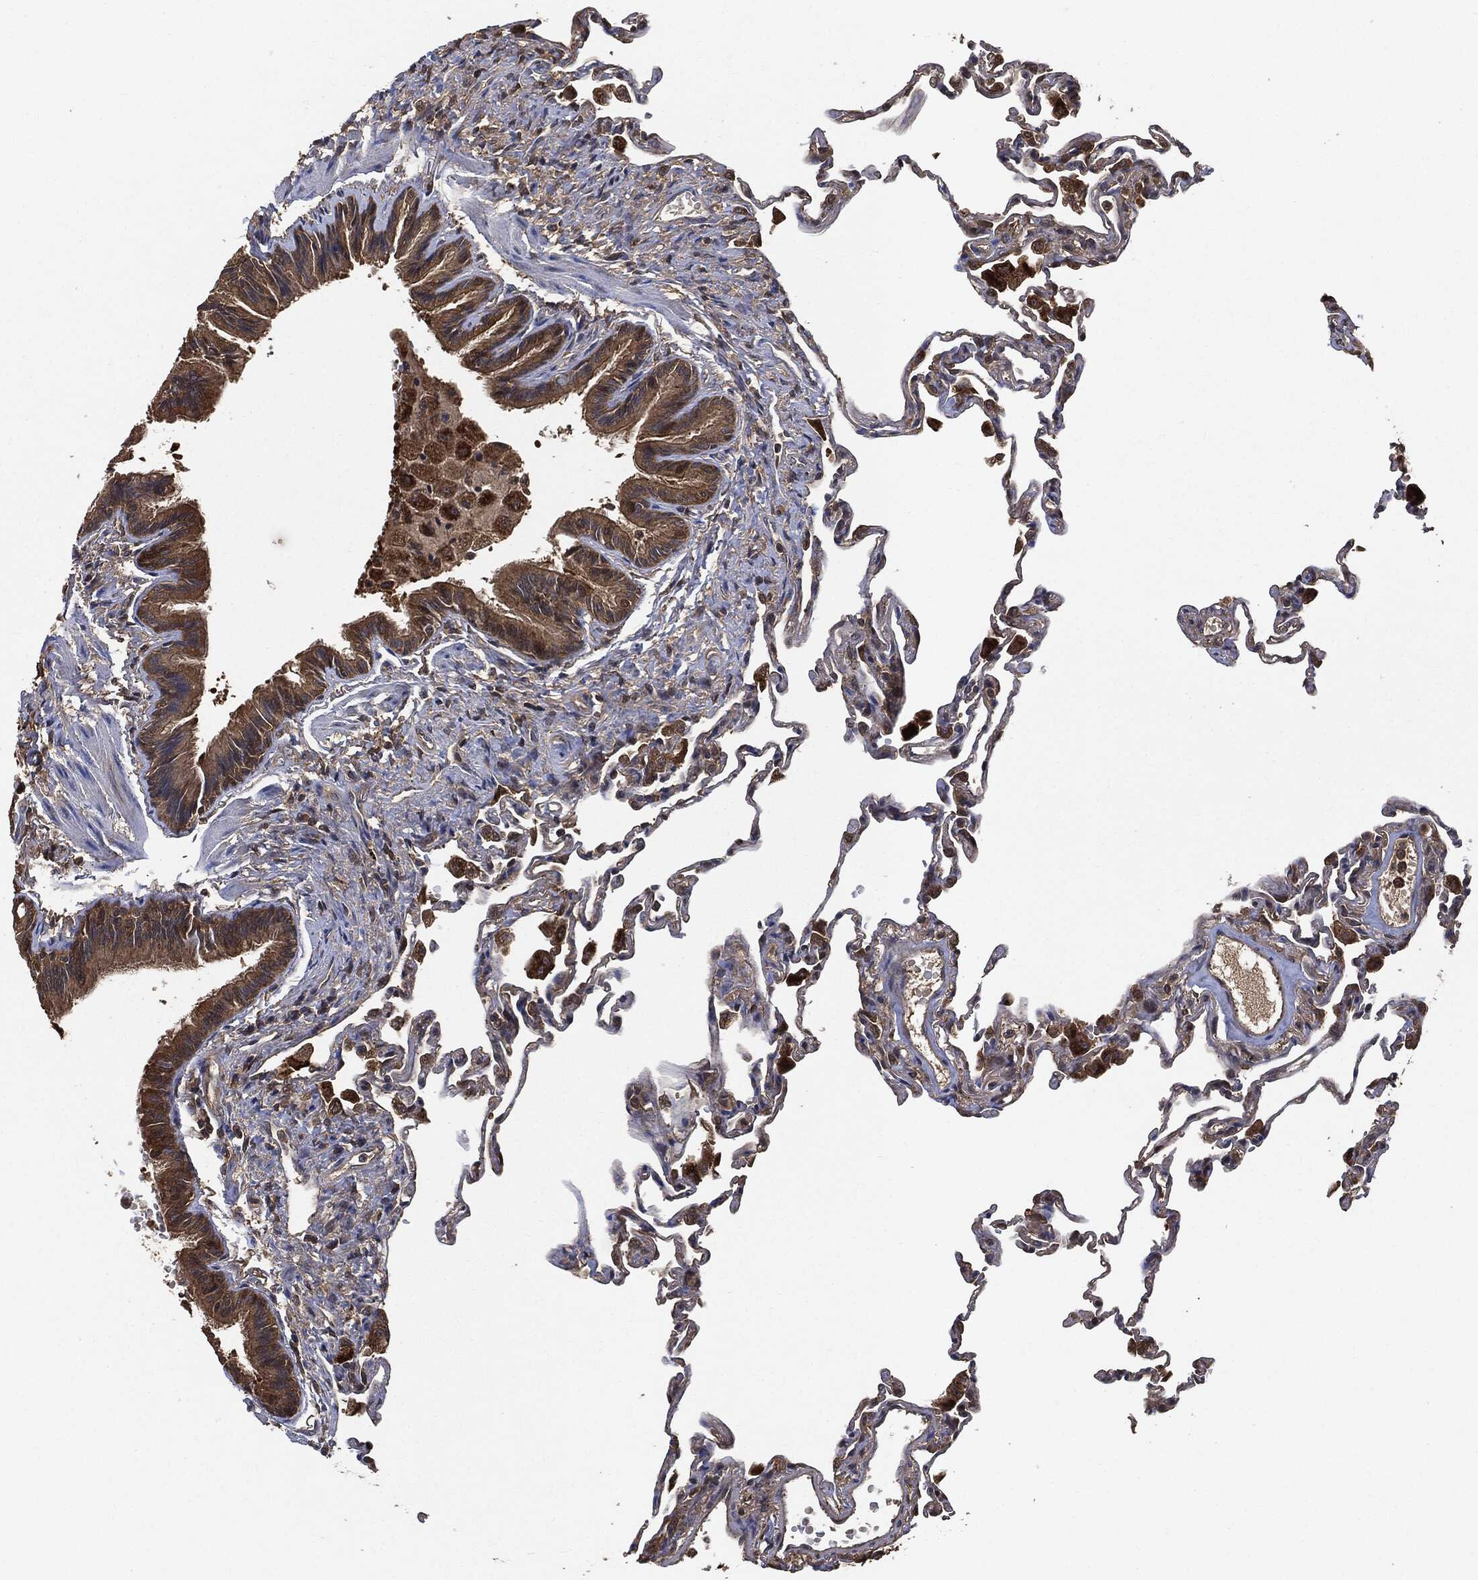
{"staining": {"intensity": "moderate", "quantity": "25%-75%", "location": "cytoplasmic/membranous"}, "tissue": "lung", "cell_type": "Alveolar cells", "image_type": "normal", "snomed": [{"axis": "morphology", "description": "Normal tissue, NOS"}, {"axis": "topography", "description": "Lung"}], "caption": "Protein expression analysis of benign human lung reveals moderate cytoplasmic/membranous staining in approximately 25%-75% of alveolar cells. (Stains: DAB in brown, nuclei in blue, Microscopy: brightfield microscopy at high magnification).", "gene": "BRAF", "patient": {"sex": "female", "age": 57}}